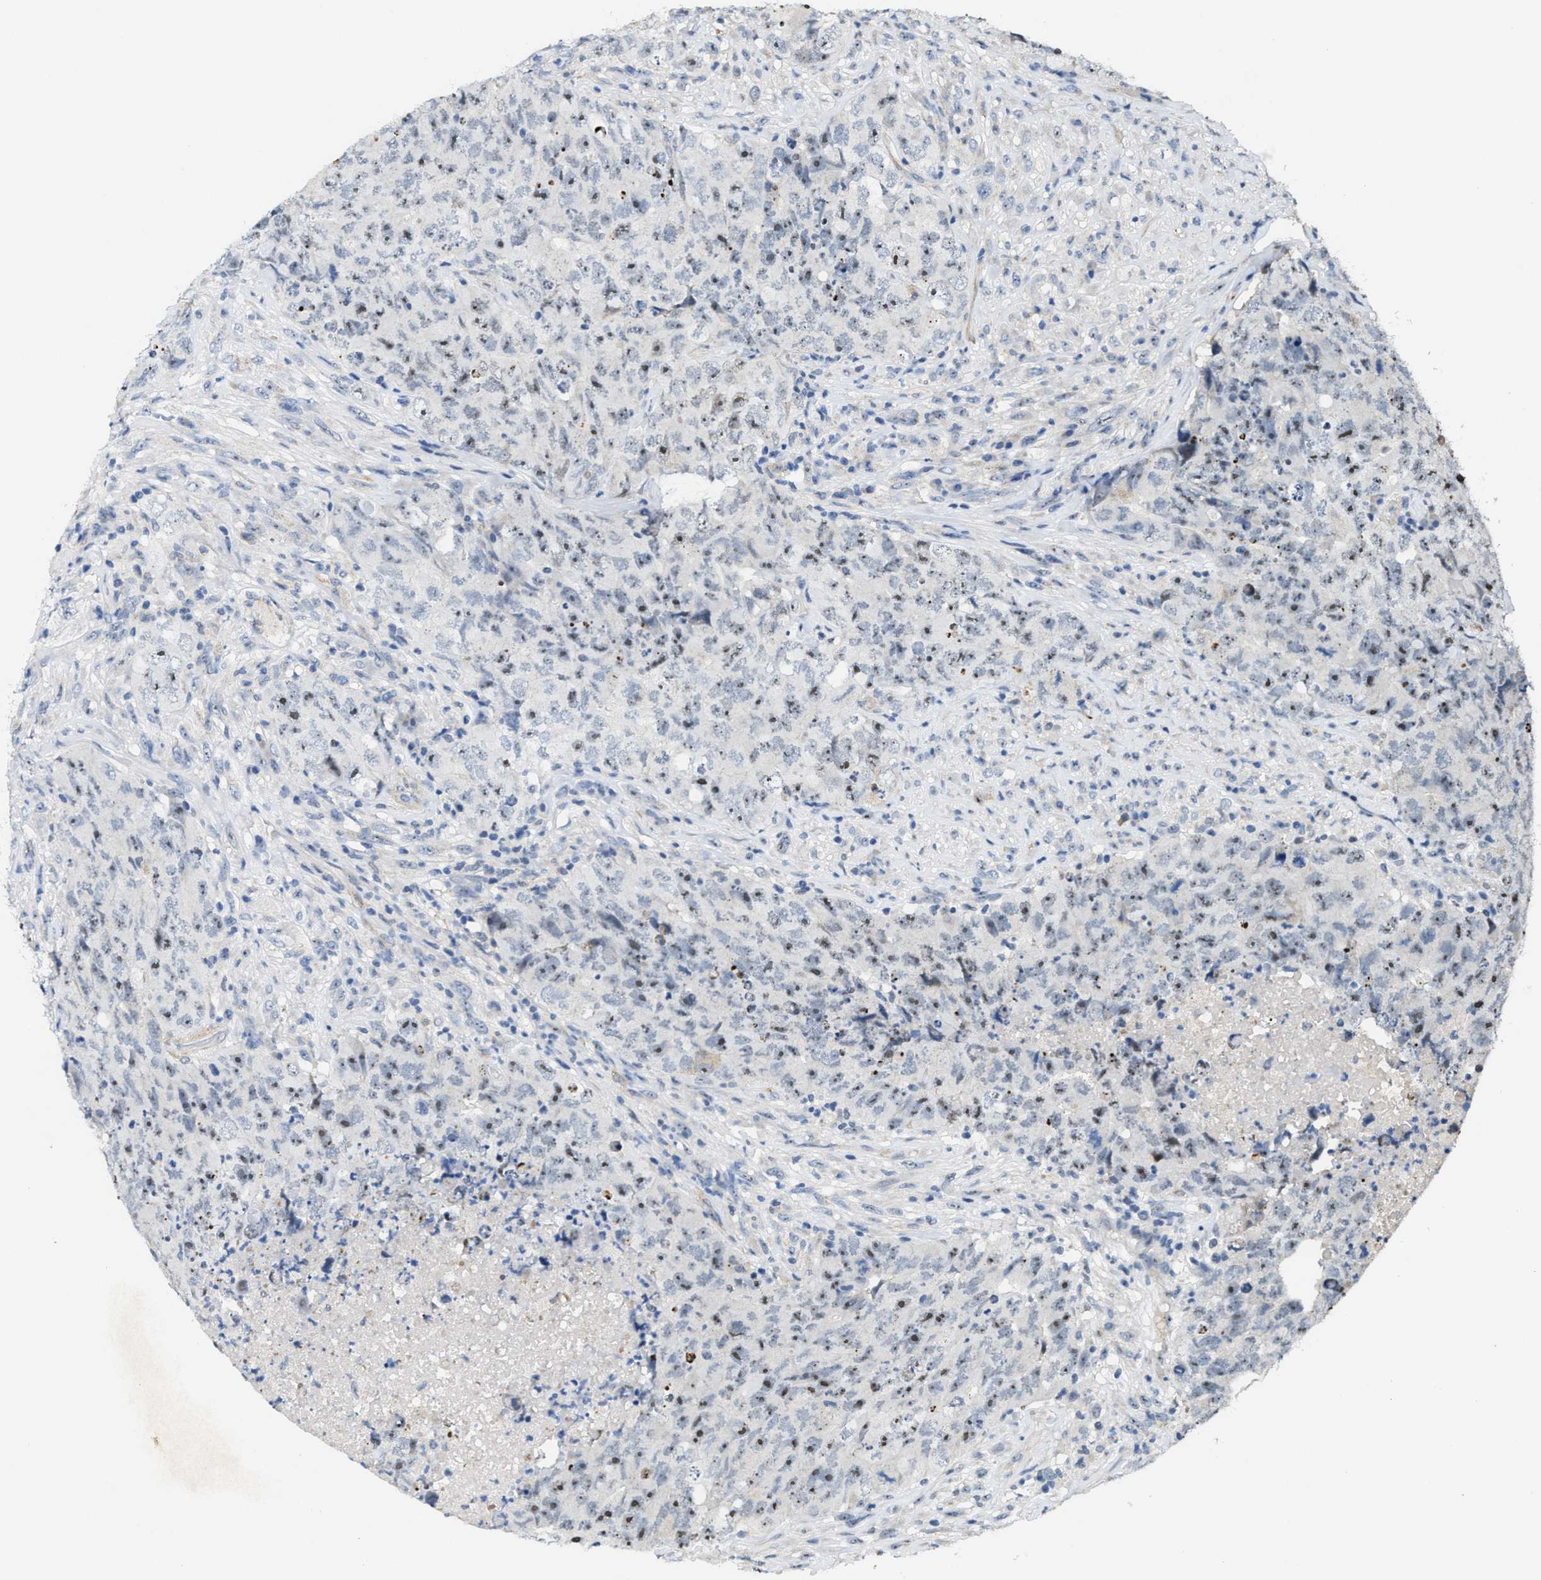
{"staining": {"intensity": "moderate", "quantity": "<25%", "location": "nuclear"}, "tissue": "testis cancer", "cell_type": "Tumor cells", "image_type": "cancer", "snomed": [{"axis": "morphology", "description": "Carcinoma, Embryonal, NOS"}, {"axis": "topography", "description": "Testis"}], "caption": "About <25% of tumor cells in human testis cancer display moderate nuclear protein expression as visualized by brown immunohistochemical staining.", "gene": "ZNF783", "patient": {"sex": "male", "age": 32}}